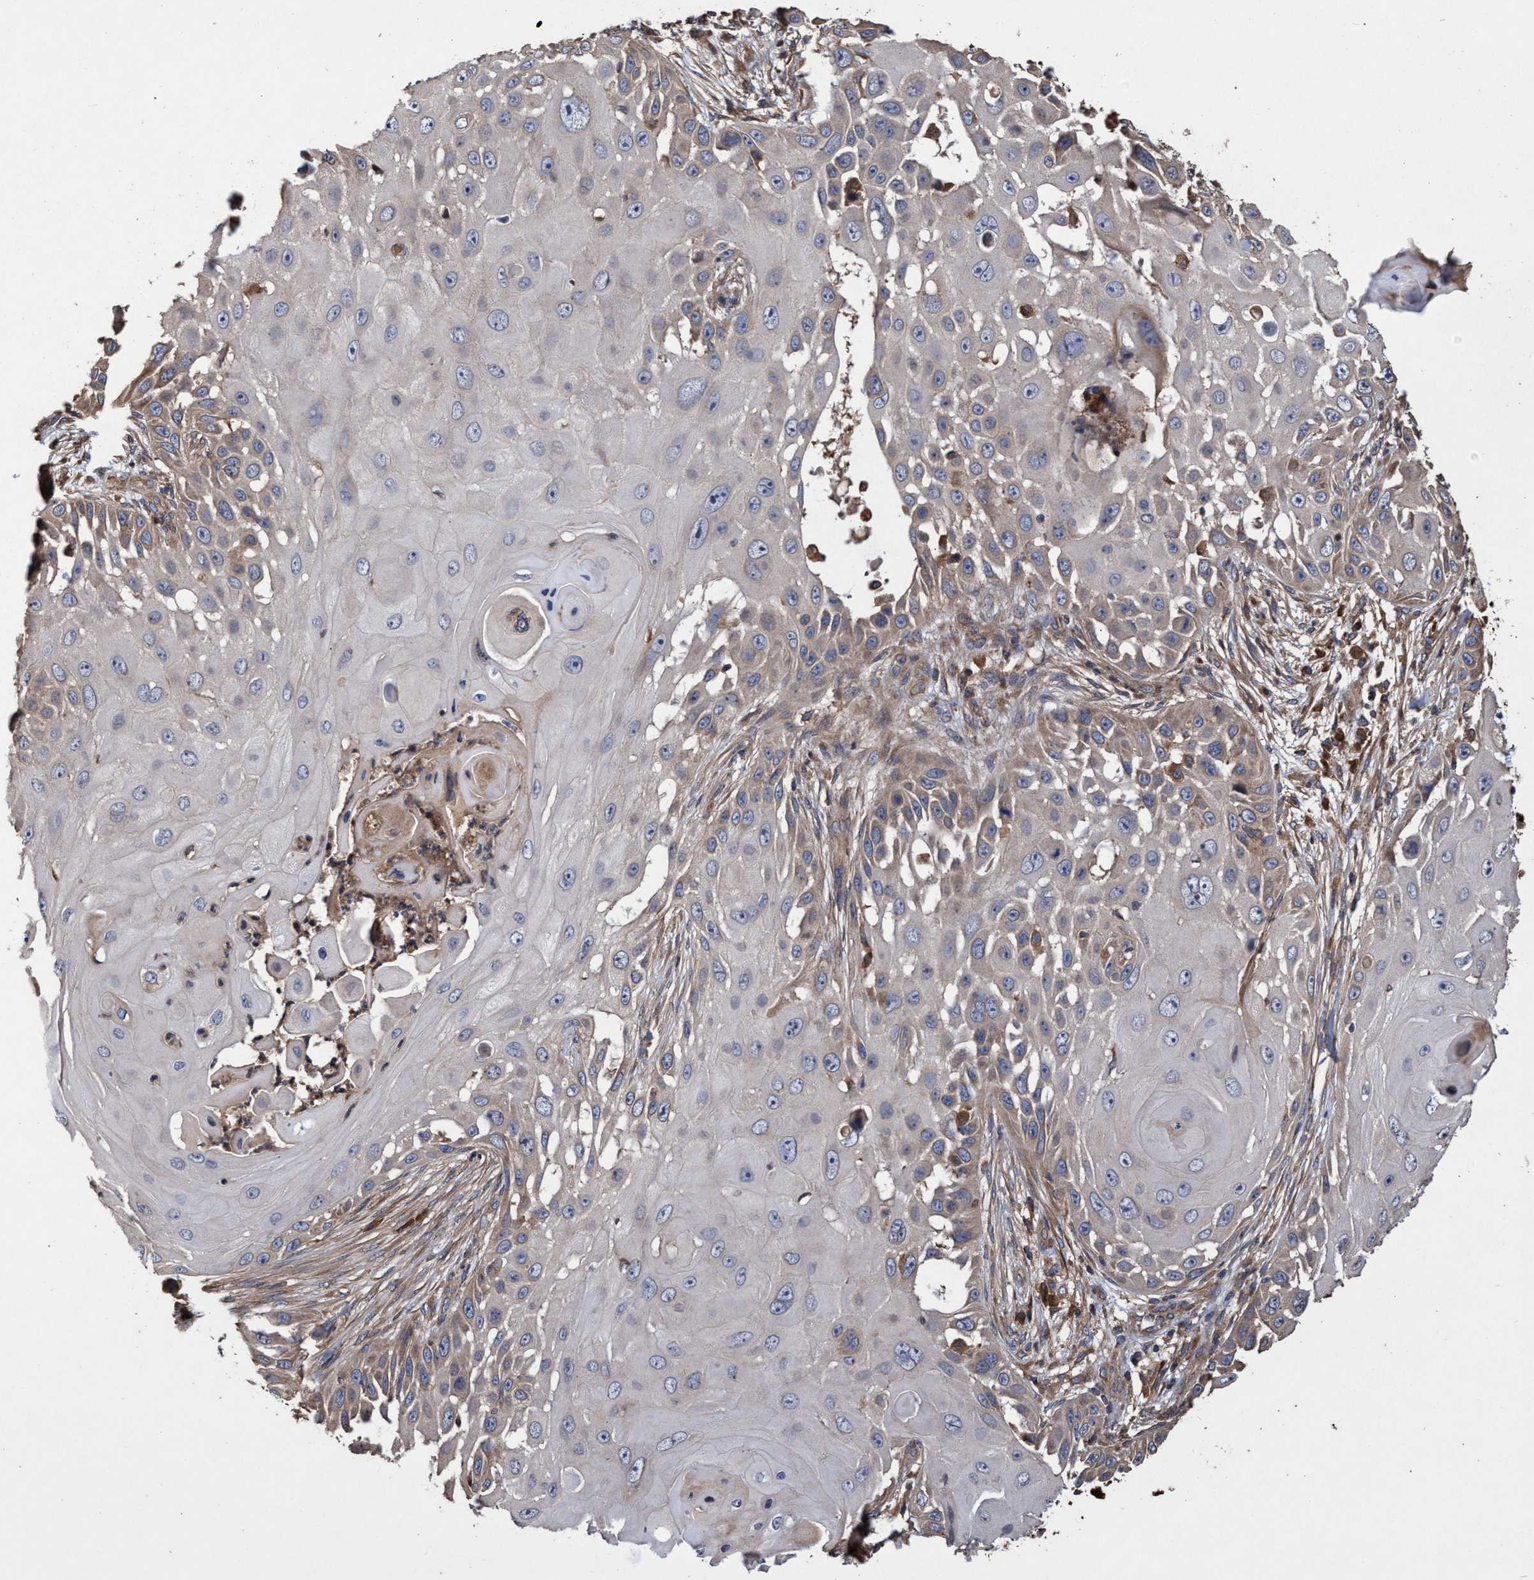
{"staining": {"intensity": "weak", "quantity": "25%-75%", "location": "cytoplasmic/membranous"}, "tissue": "skin cancer", "cell_type": "Tumor cells", "image_type": "cancer", "snomed": [{"axis": "morphology", "description": "Squamous cell carcinoma, NOS"}, {"axis": "topography", "description": "Skin"}], "caption": "There is low levels of weak cytoplasmic/membranous staining in tumor cells of skin cancer, as demonstrated by immunohistochemical staining (brown color).", "gene": "CHMP6", "patient": {"sex": "female", "age": 44}}